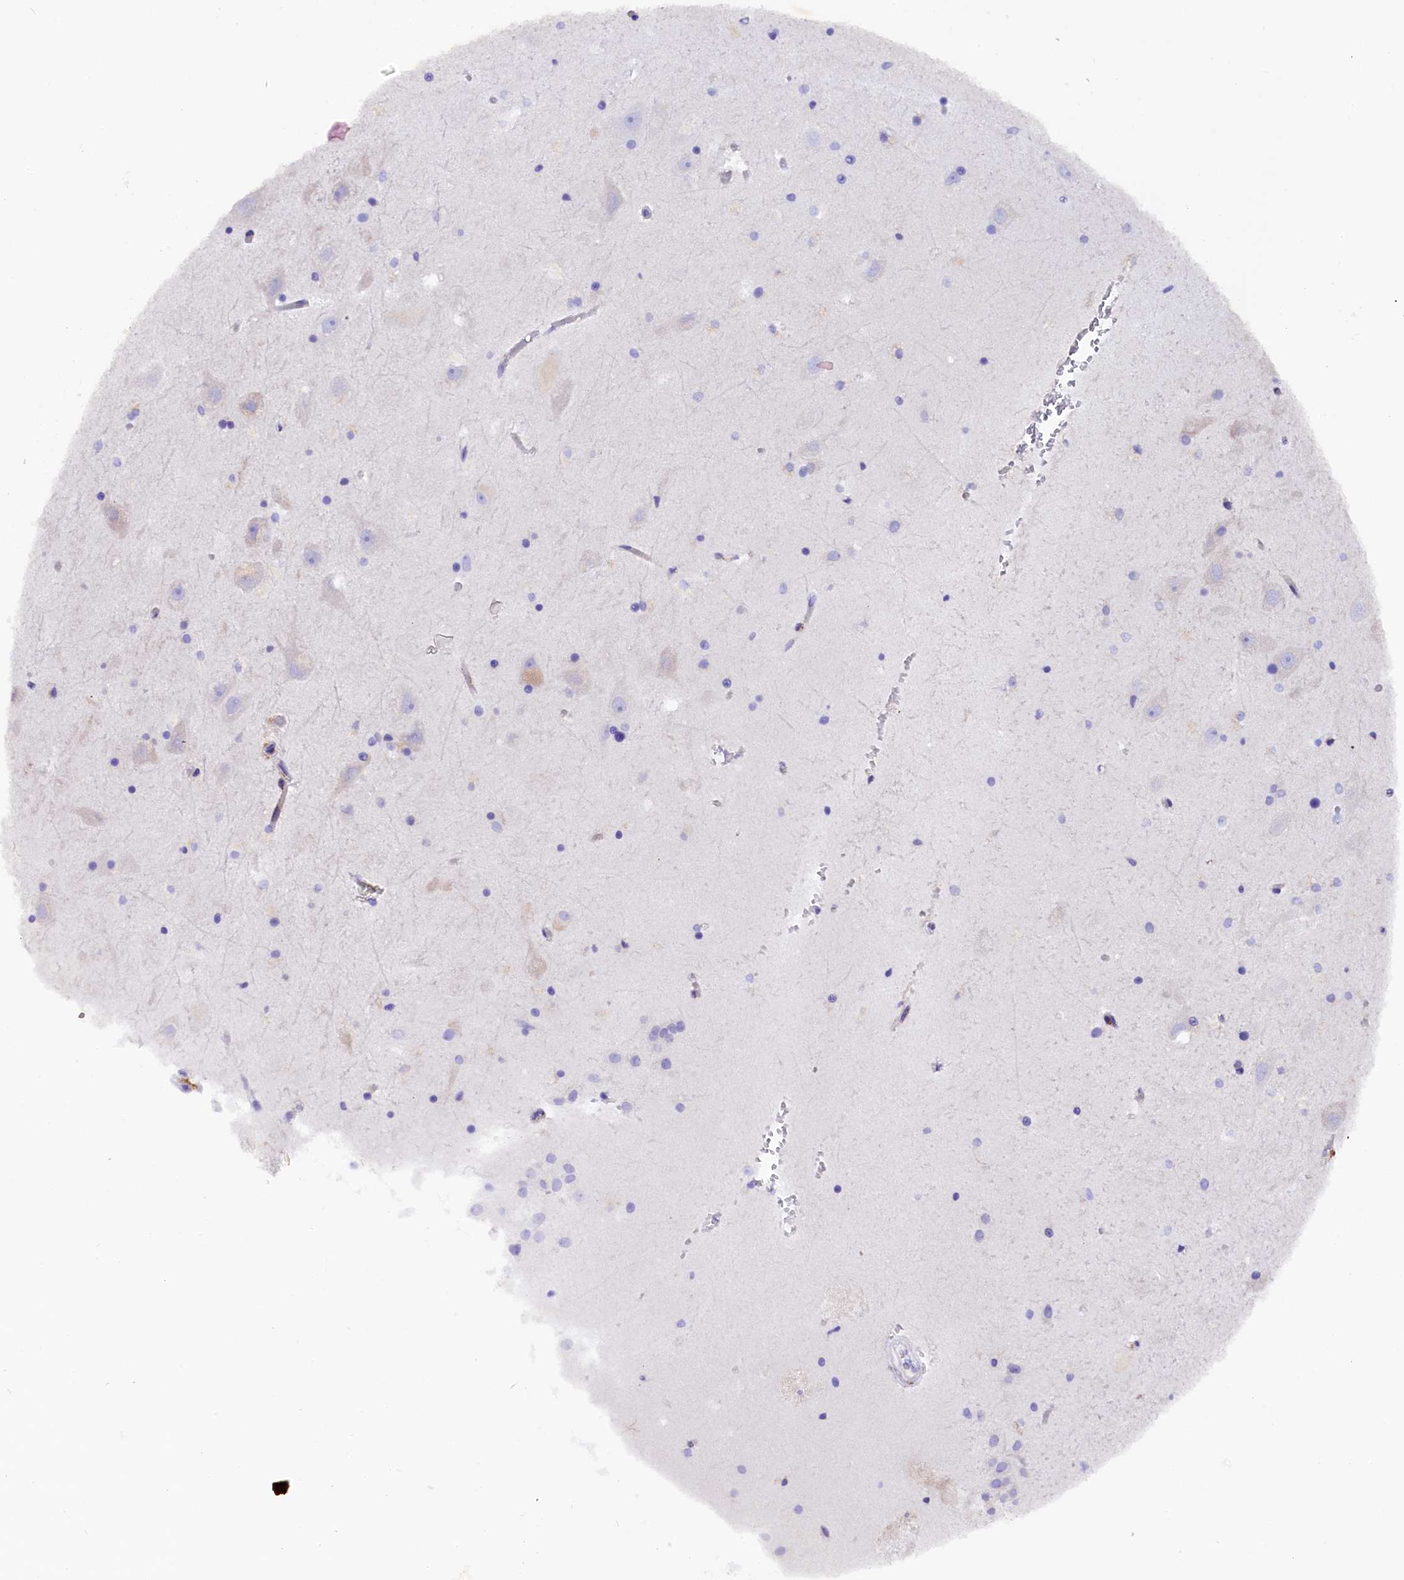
{"staining": {"intensity": "negative", "quantity": "none", "location": "none"}, "tissue": "hippocampus", "cell_type": "Glial cells", "image_type": "normal", "snomed": [{"axis": "morphology", "description": "Normal tissue, NOS"}, {"axis": "topography", "description": "Hippocampus"}], "caption": "Glial cells are negative for brown protein staining in unremarkable hippocampus. (Immunohistochemistry (ihc), brightfield microscopy, high magnification).", "gene": "CMTR2", "patient": {"sex": "female", "age": 52}}